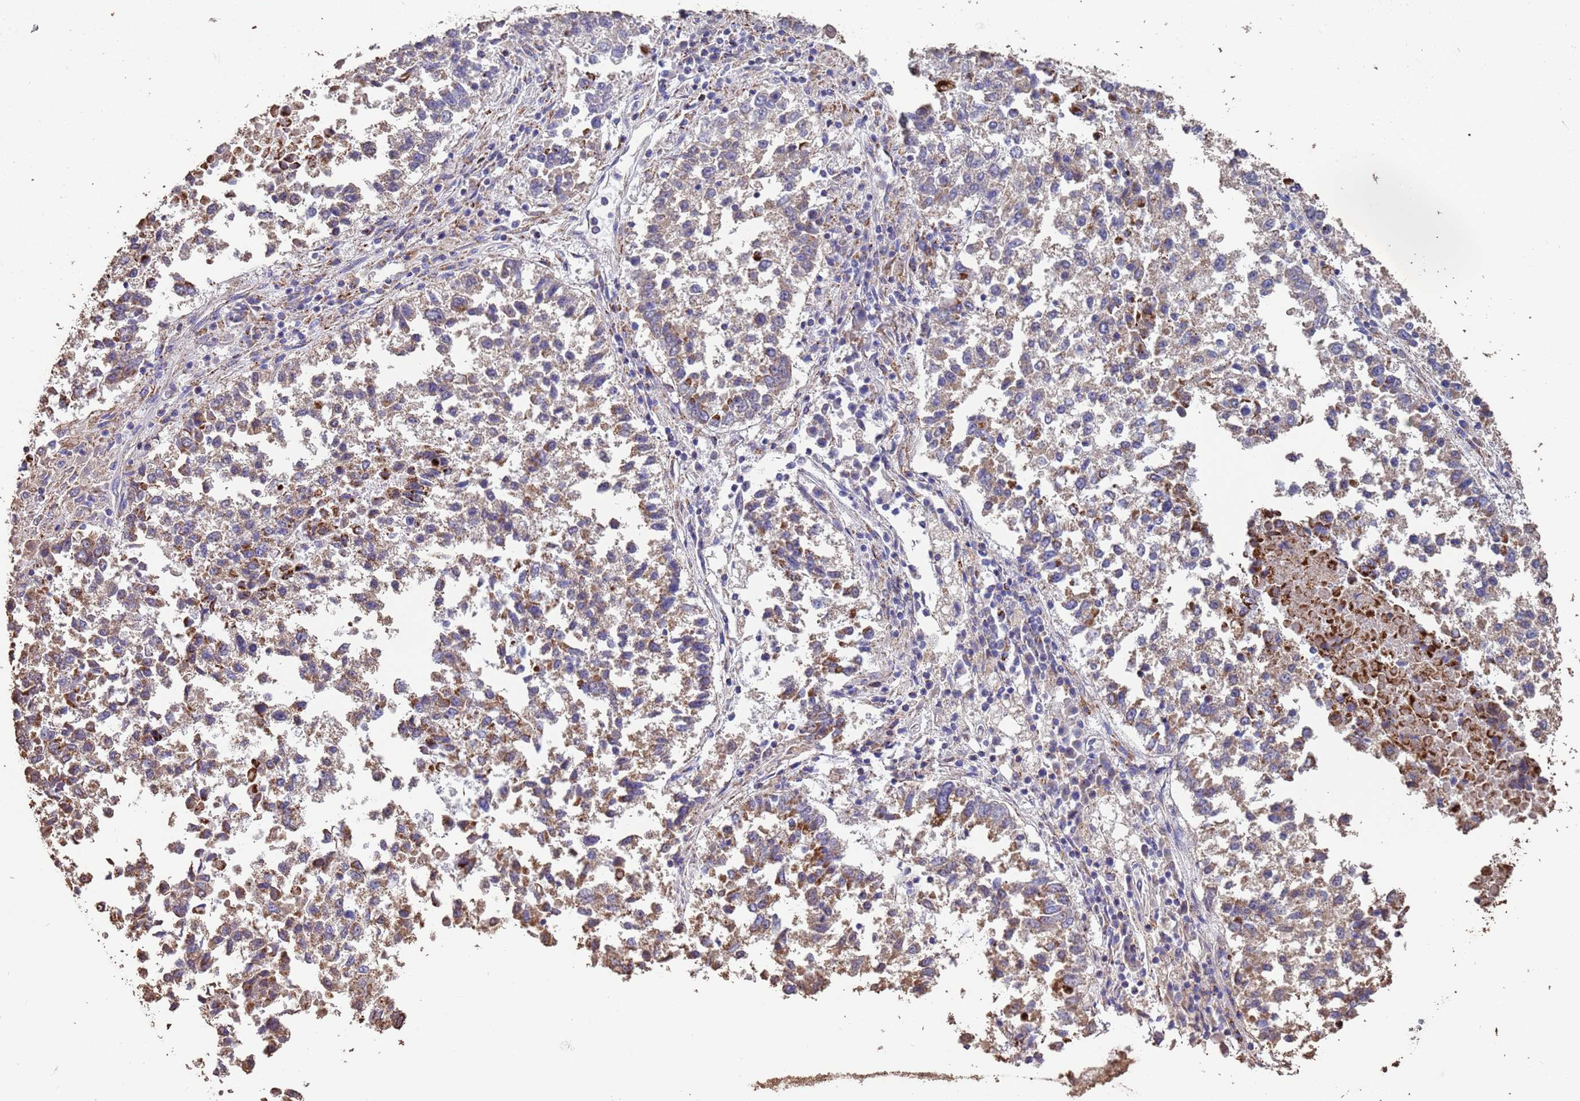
{"staining": {"intensity": "moderate", "quantity": "<25%", "location": "cytoplasmic/membranous"}, "tissue": "lung cancer", "cell_type": "Tumor cells", "image_type": "cancer", "snomed": [{"axis": "morphology", "description": "Squamous cell carcinoma, NOS"}, {"axis": "topography", "description": "Lung"}], "caption": "Human lung cancer (squamous cell carcinoma) stained for a protein (brown) shows moderate cytoplasmic/membranous positive staining in about <25% of tumor cells.", "gene": "ZNFX1", "patient": {"sex": "male", "age": 73}}